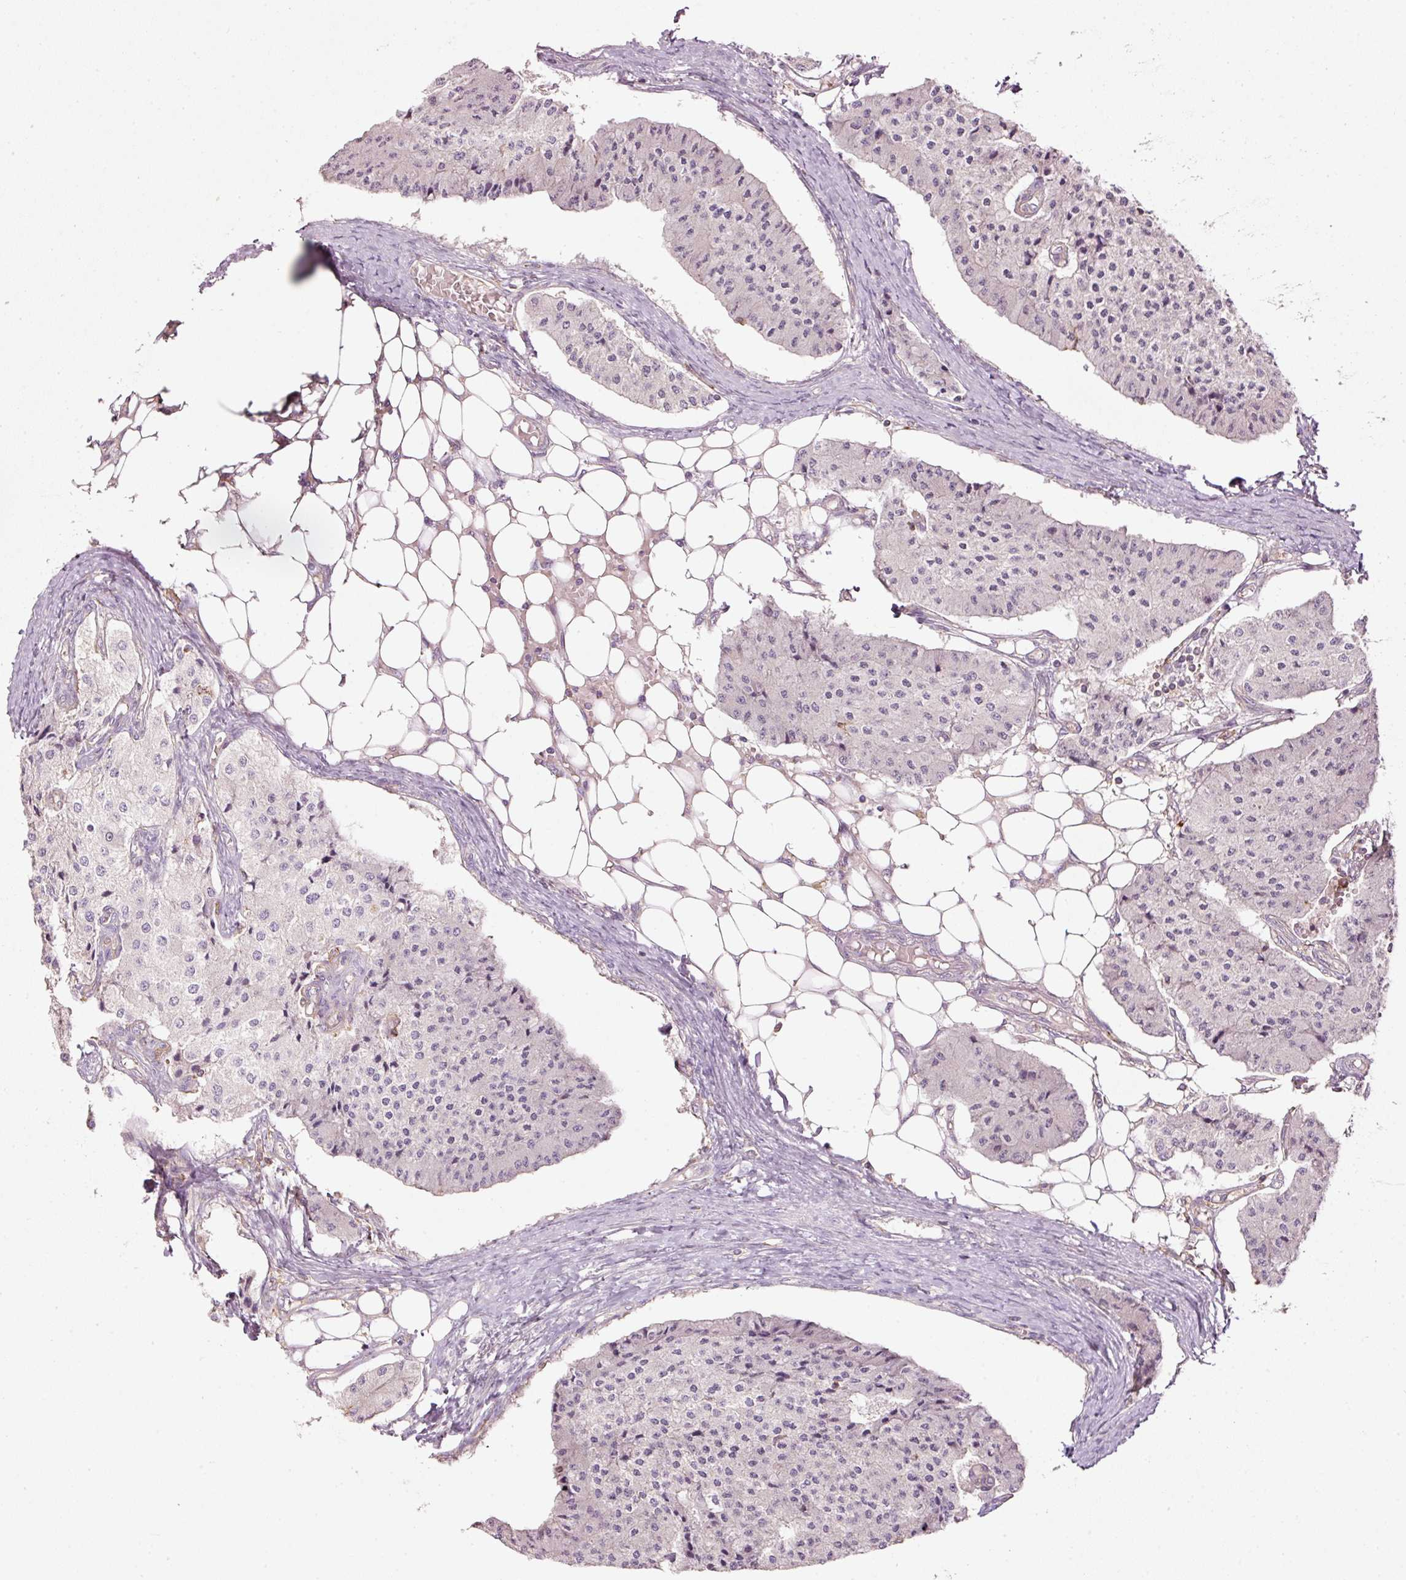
{"staining": {"intensity": "negative", "quantity": "none", "location": "none"}, "tissue": "carcinoid", "cell_type": "Tumor cells", "image_type": "cancer", "snomed": [{"axis": "morphology", "description": "Carcinoid, malignant, NOS"}, {"axis": "topography", "description": "Colon"}], "caption": "Immunohistochemical staining of human carcinoid (malignant) demonstrates no significant staining in tumor cells.", "gene": "SIPA1", "patient": {"sex": "female", "age": 52}}